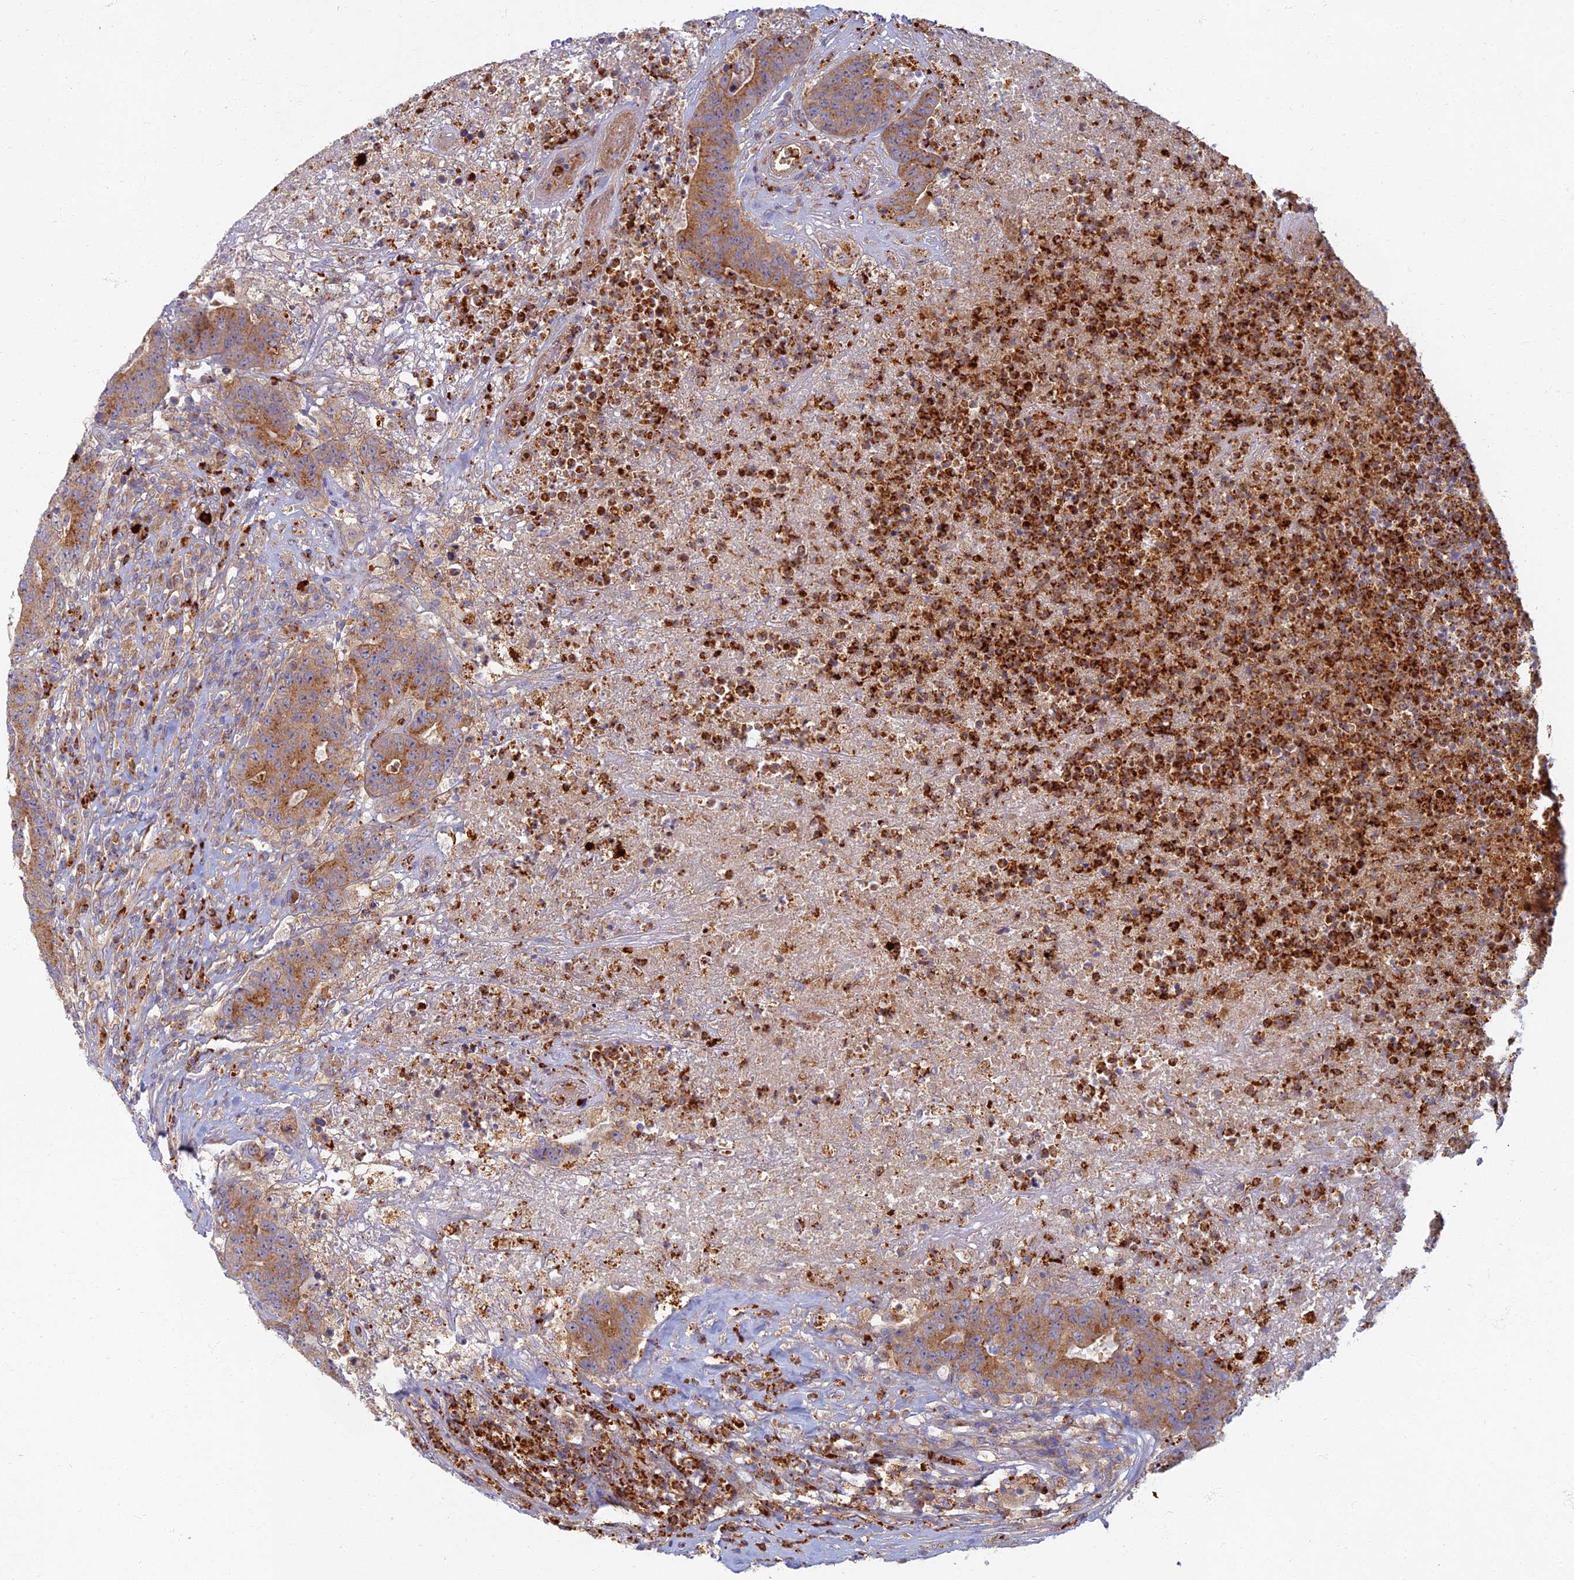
{"staining": {"intensity": "moderate", "quantity": ">75%", "location": "cytoplasmic/membranous"}, "tissue": "colorectal cancer", "cell_type": "Tumor cells", "image_type": "cancer", "snomed": [{"axis": "morphology", "description": "Adenocarcinoma, NOS"}, {"axis": "topography", "description": "Colon"}], "caption": "Colorectal cancer stained with a brown dye shows moderate cytoplasmic/membranous positive staining in about >75% of tumor cells.", "gene": "PROX2", "patient": {"sex": "female", "age": 75}}